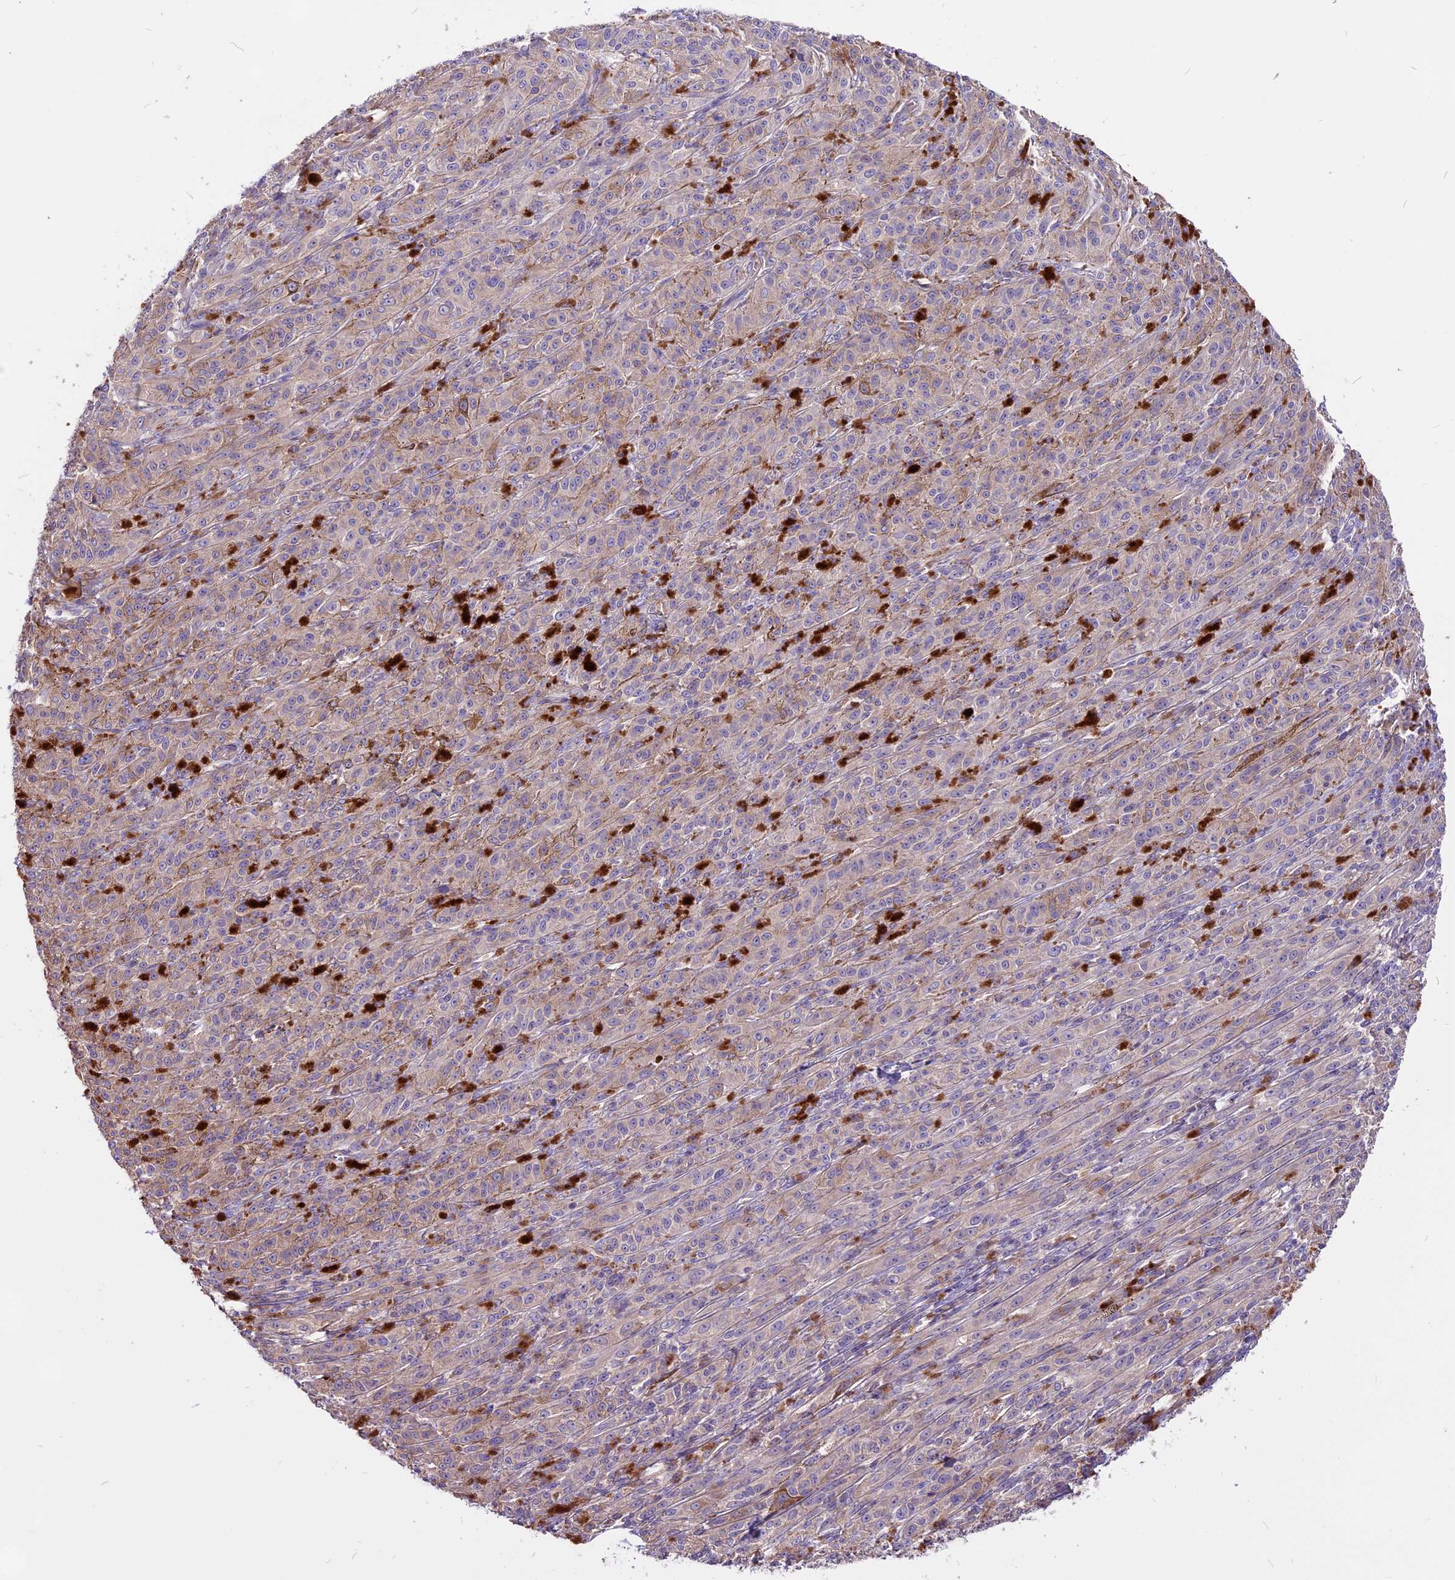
{"staining": {"intensity": "weak", "quantity": "25%-75%", "location": "cytoplasmic/membranous"}, "tissue": "melanoma", "cell_type": "Tumor cells", "image_type": "cancer", "snomed": [{"axis": "morphology", "description": "Malignant melanoma, NOS"}, {"axis": "topography", "description": "Skin"}], "caption": "Immunohistochemical staining of melanoma reveals low levels of weak cytoplasmic/membranous protein staining in approximately 25%-75% of tumor cells.", "gene": "ANO3", "patient": {"sex": "female", "age": 52}}